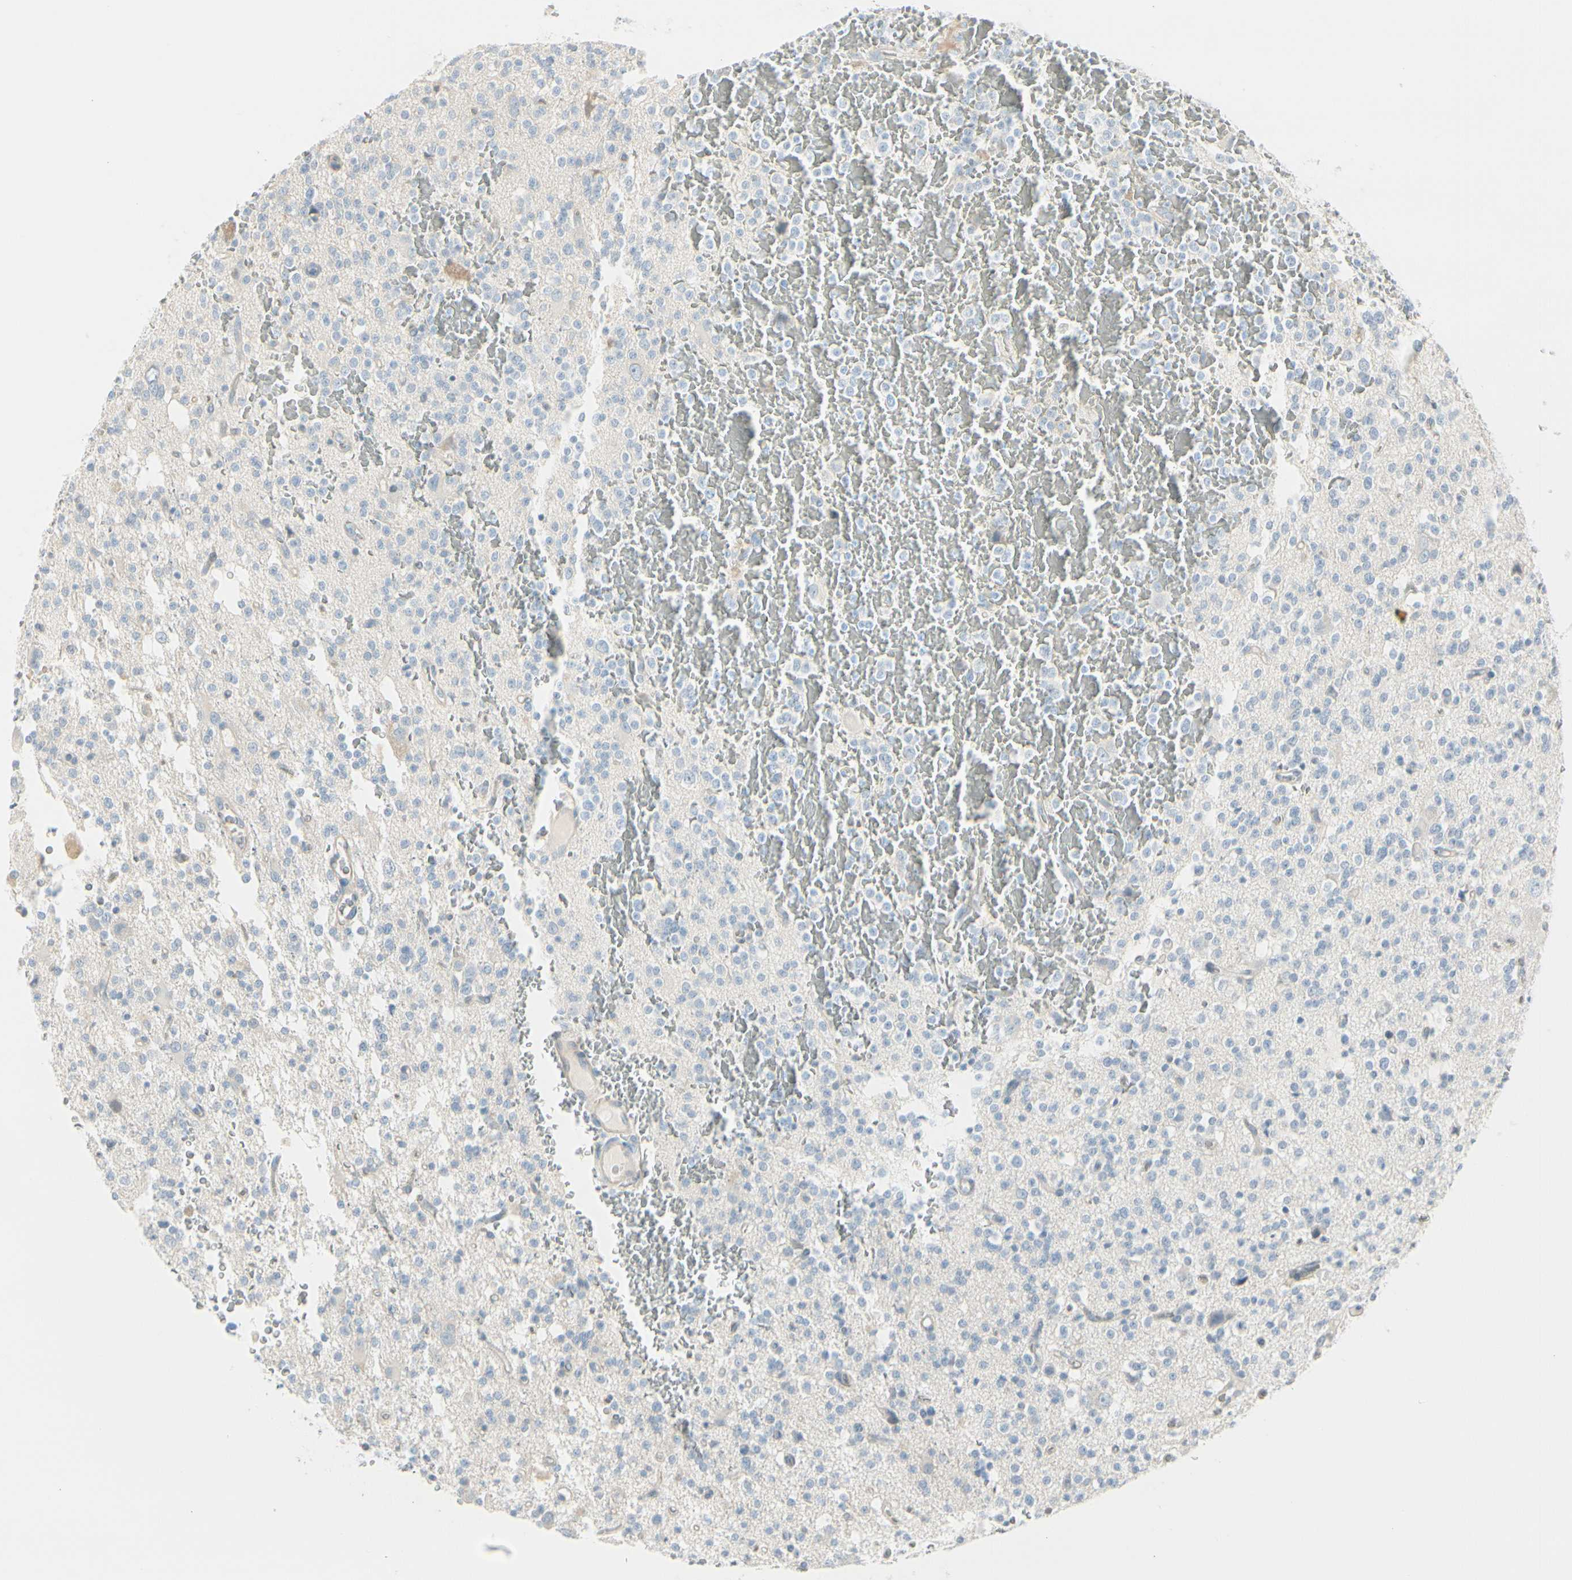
{"staining": {"intensity": "negative", "quantity": "none", "location": "none"}, "tissue": "glioma", "cell_type": "Tumor cells", "image_type": "cancer", "snomed": [{"axis": "morphology", "description": "Glioma, malignant, High grade"}, {"axis": "topography", "description": "Brain"}], "caption": "IHC of glioma displays no expression in tumor cells. The staining was performed using DAB to visualize the protein expression in brown, while the nuclei were stained in blue with hematoxylin (Magnification: 20x).", "gene": "CDHR5", "patient": {"sex": "male", "age": 47}}